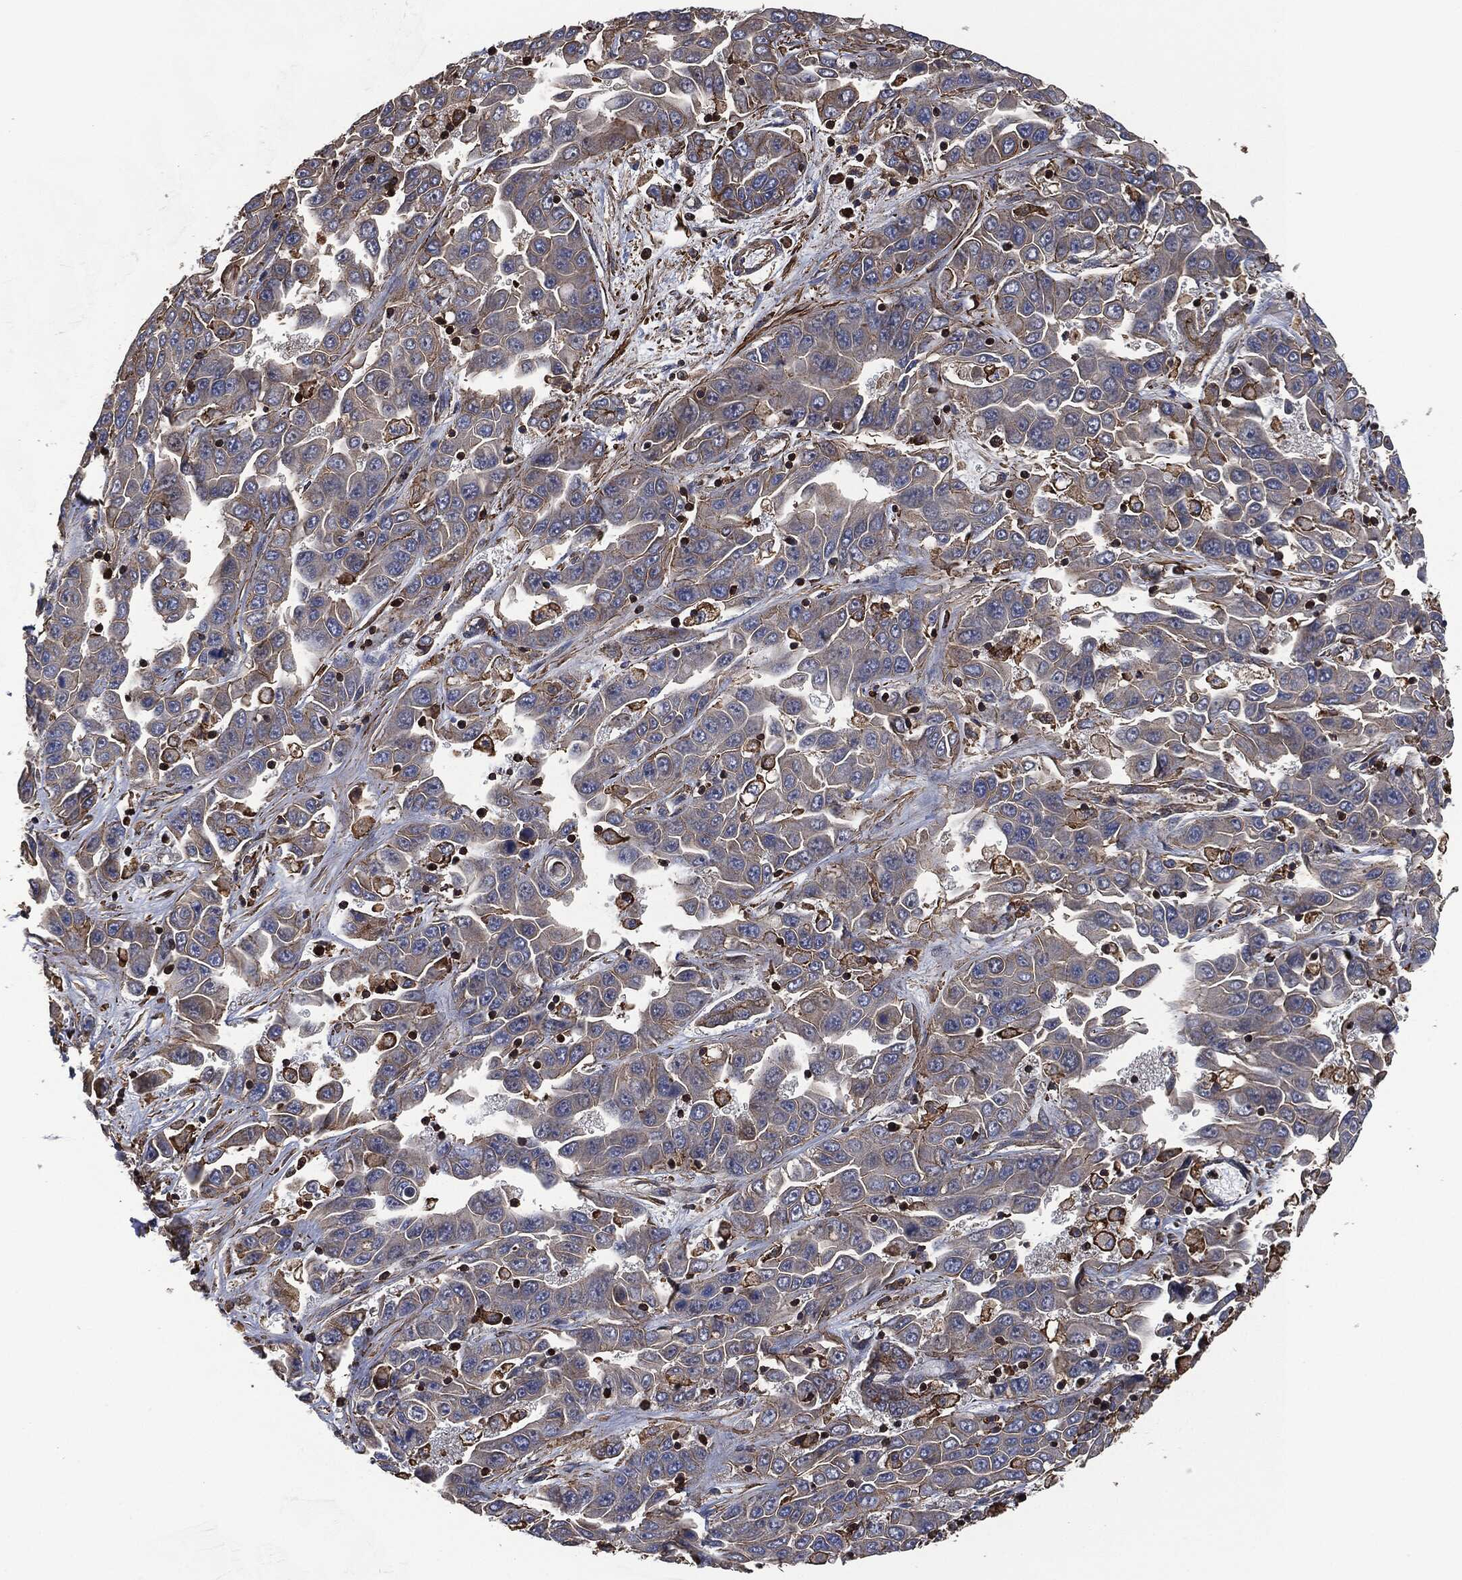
{"staining": {"intensity": "moderate", "quantity": "<25%", "location": "cytoplasmic/membranous"}, "tissue": "liver cancer", "cell_type": "Tumor cells", "image_type": "cancer", "snomed": [{"axis": "morphology", "description": "Cholangiocarcinoma"}, {"axis": "topography", "description": "Liver"}], "caption": "Liver cancer (cholangiocarcinoma) stained for a protein reveals moderate cytoplasmic/membranous positivity in tumor cells.", "gene": "LGALS9", "patient": {"sex": "female", "age": 52}}